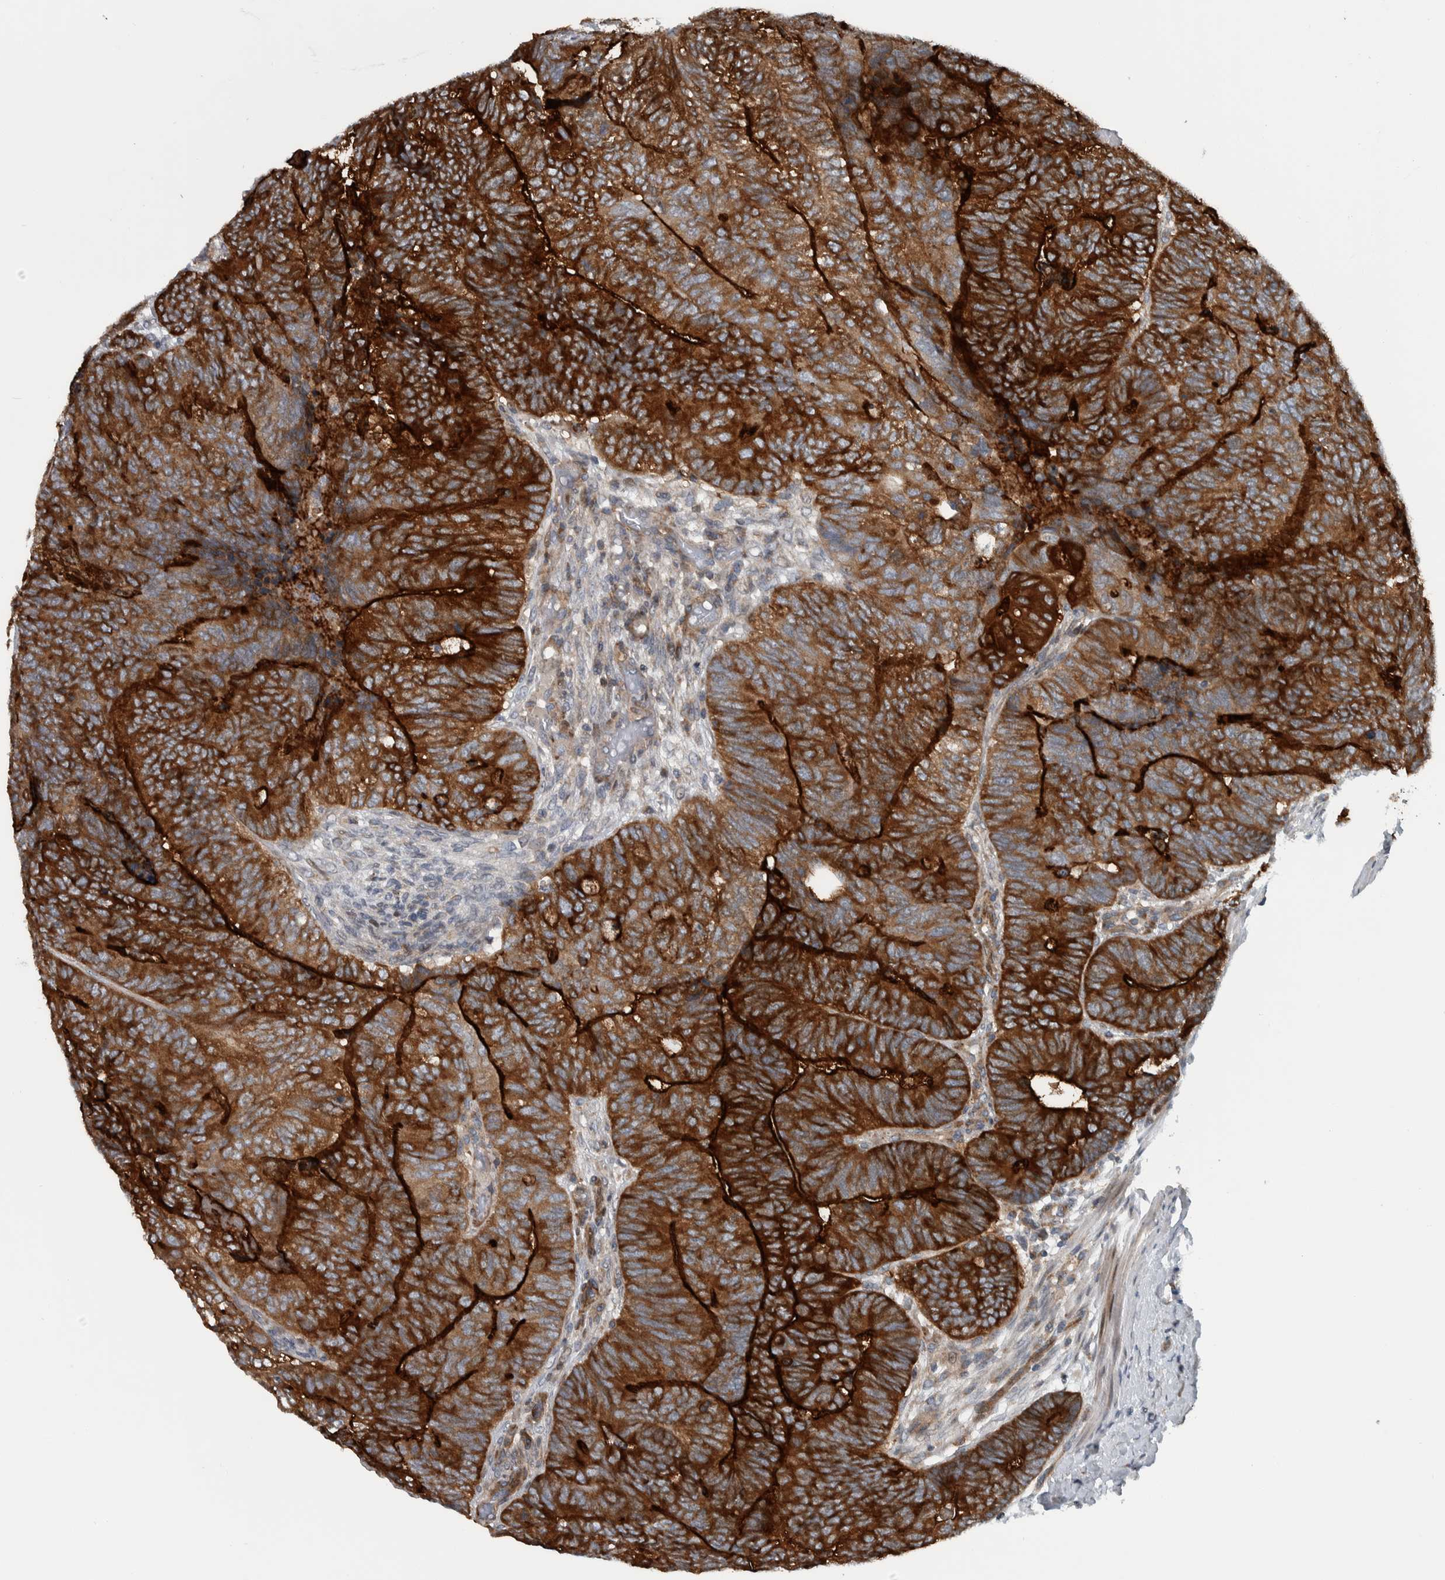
{"staining": {"intensity": "strong", "quantity": ">75%", "location": "cytoplasmic/membranous"}, "tissue": "colorectal cancer", "cell_type": "Tumor cells", "image_type": "cancer", "snomed": [{"axis": "morphology", "description": "Adenocarcinoma, NOS"}, {"axis": "topography", "description": "Colon"}], "caption": "The micrograph demonstrates staining of adenocarcinoma (colorectal), revealing strong cytoplasmic/membranous protein staining (brown color) within tumor cells.", "gene": "BAIAP2L1", "patient": {"sex": "female", "age": 67}}